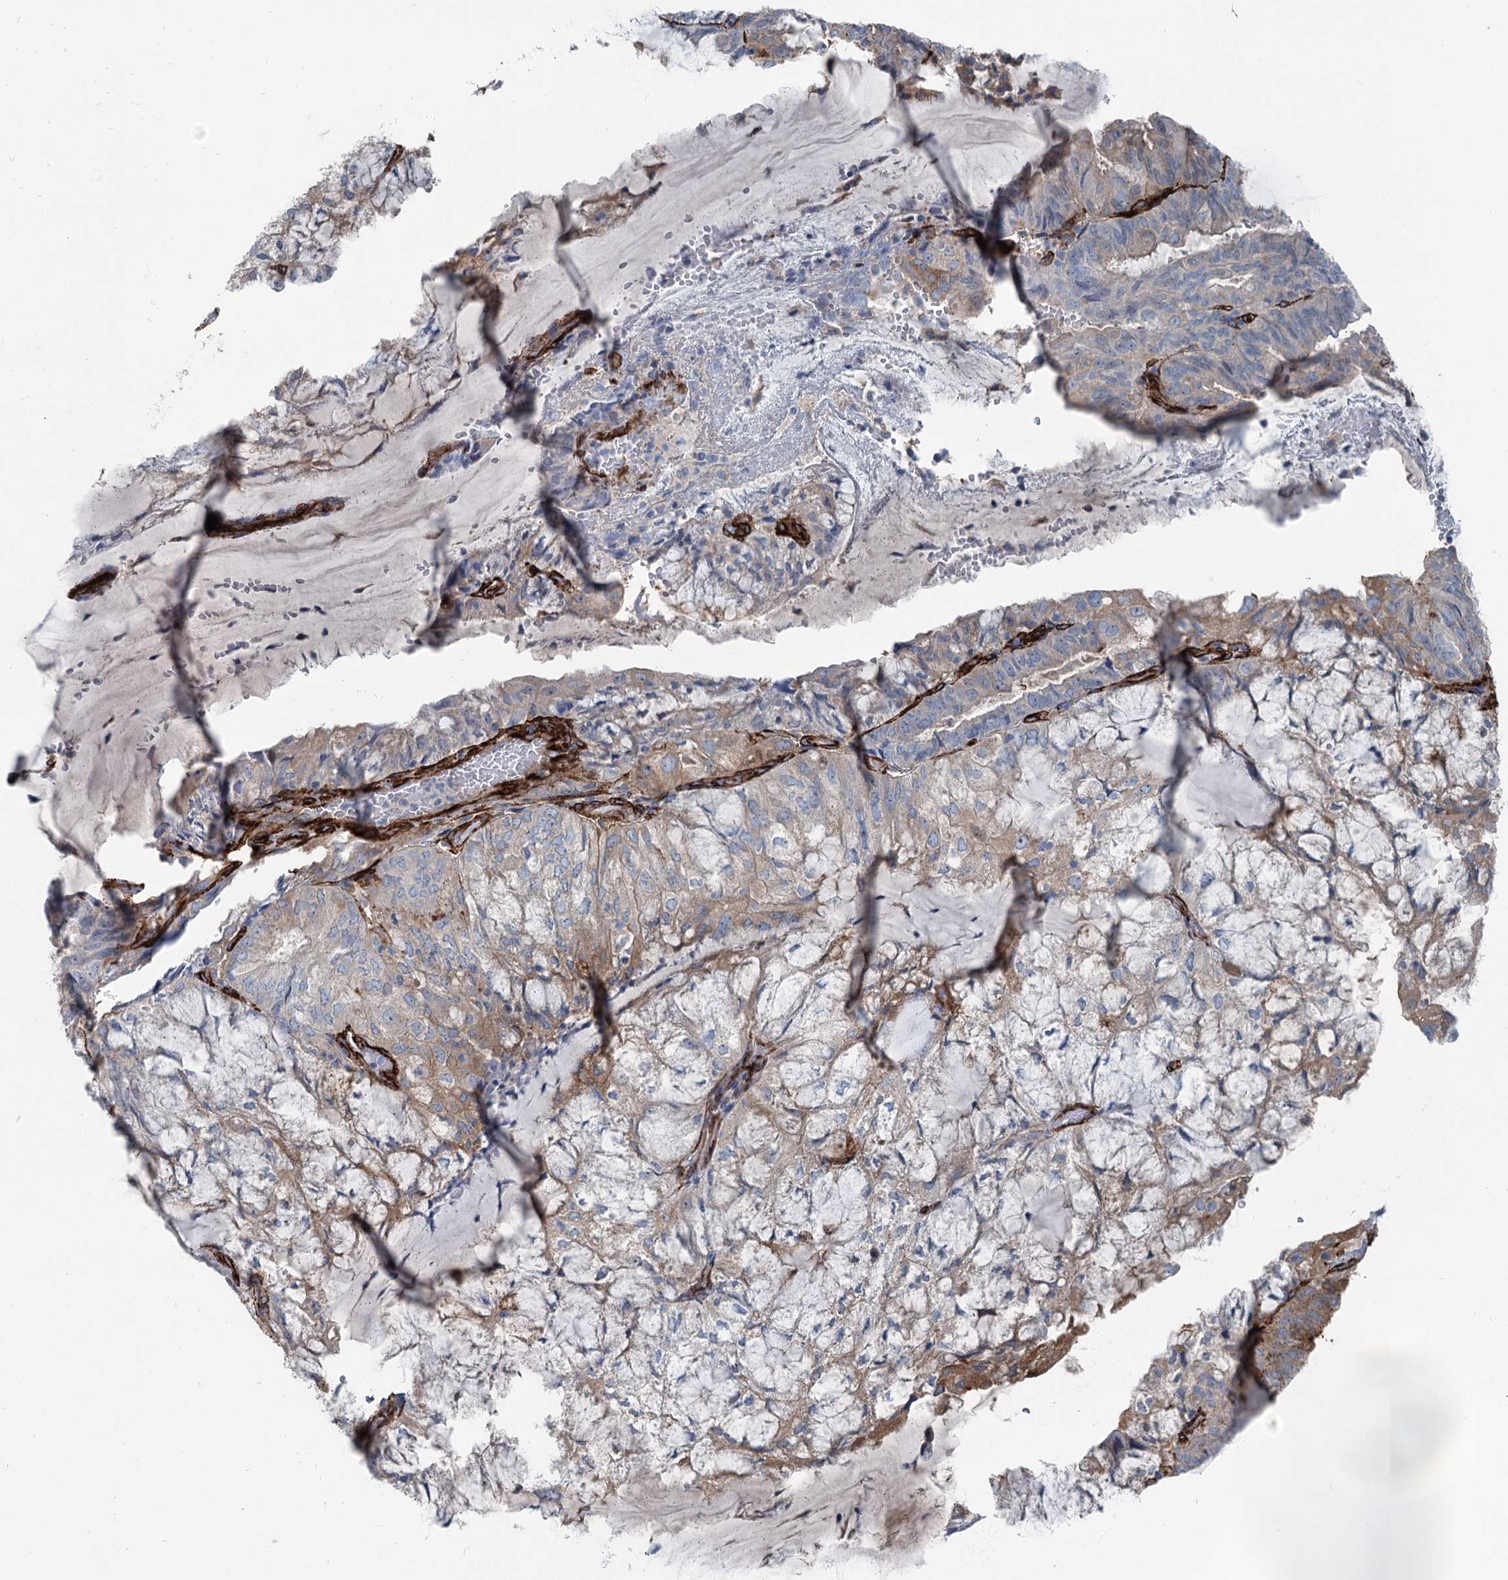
{"staining": {"intensity": "weak", "quantity": "<25%", "location": "cytoplasmic/membranous"}, "tissue": "endometrial cancer", "cell_type": "Tumor cells", "image_type": "cancer", "snomed": [{"axis": "morphology", "description": "Adenocarcinoma, NOS"}, {"axis": "topography", "description": "Endometrium"}], "caption": "Immunohistochemistry (IHC) micrograph of neoplastic tissue: endometrial cancer stained with DAB reveals no significant protein positivity in tumor cells.", "gene": "IQSEC1", "patient": {"sex": "female", "age": 81}}